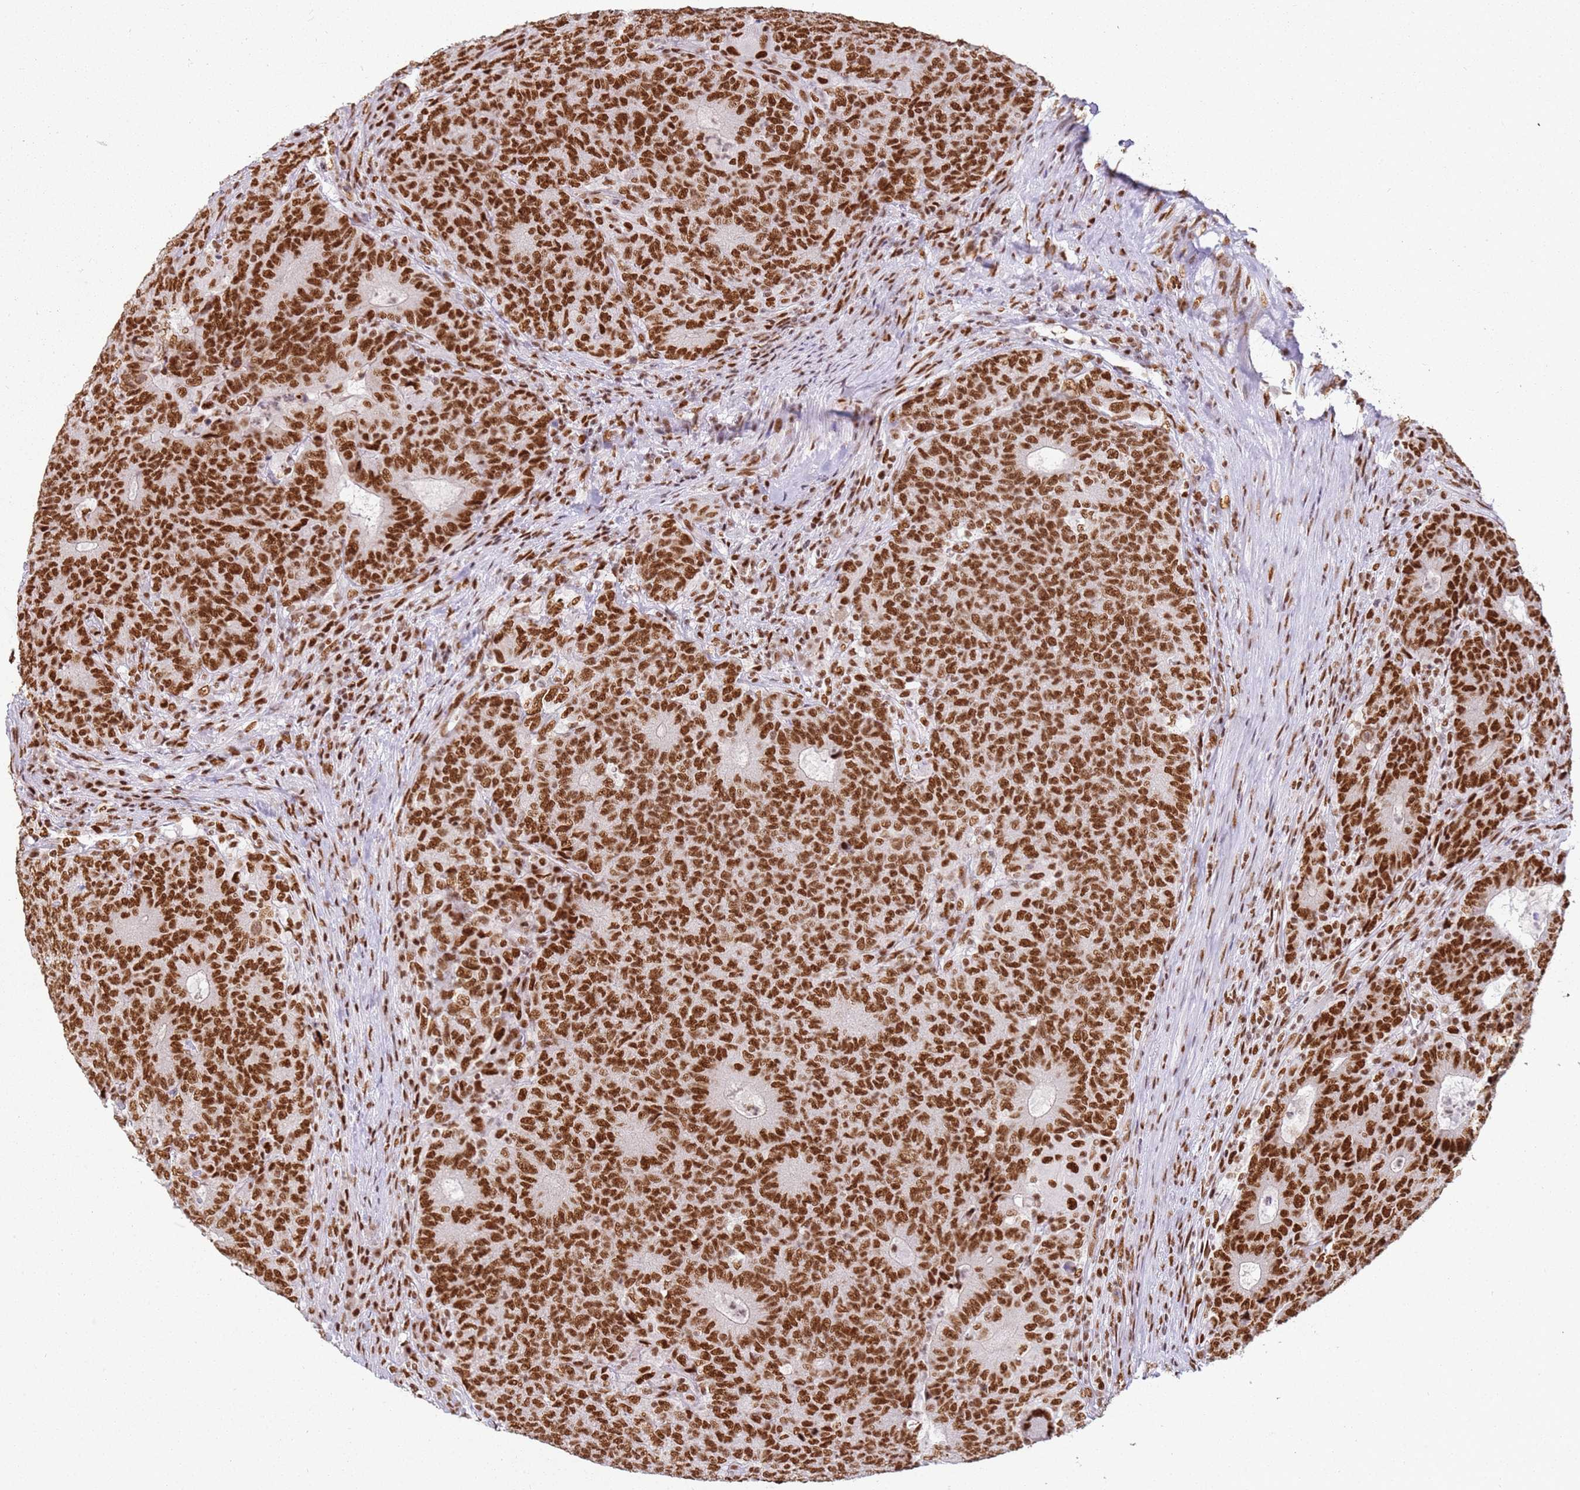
{"staining": {"intensity": "moderate", "quantity": ">75%", "location": "nuclear"}, "tissue": "colorectal cancer", "cell_type": "Tumor cells", "image_type": "cancer", "snomed": [{"axis": "morphology", "description": "Adenocarcinoma, NOS"}, {"axis": "topography", "description": "Colon"}], "caption": "Adenocarcinoma (colorectal) was stained to show a protein in brown. There is medium levels of moderate nuclear expression in about >75% of tumor cells.", "gene": "TENT4A", "patient": {"sex": "female", "age": 75}}